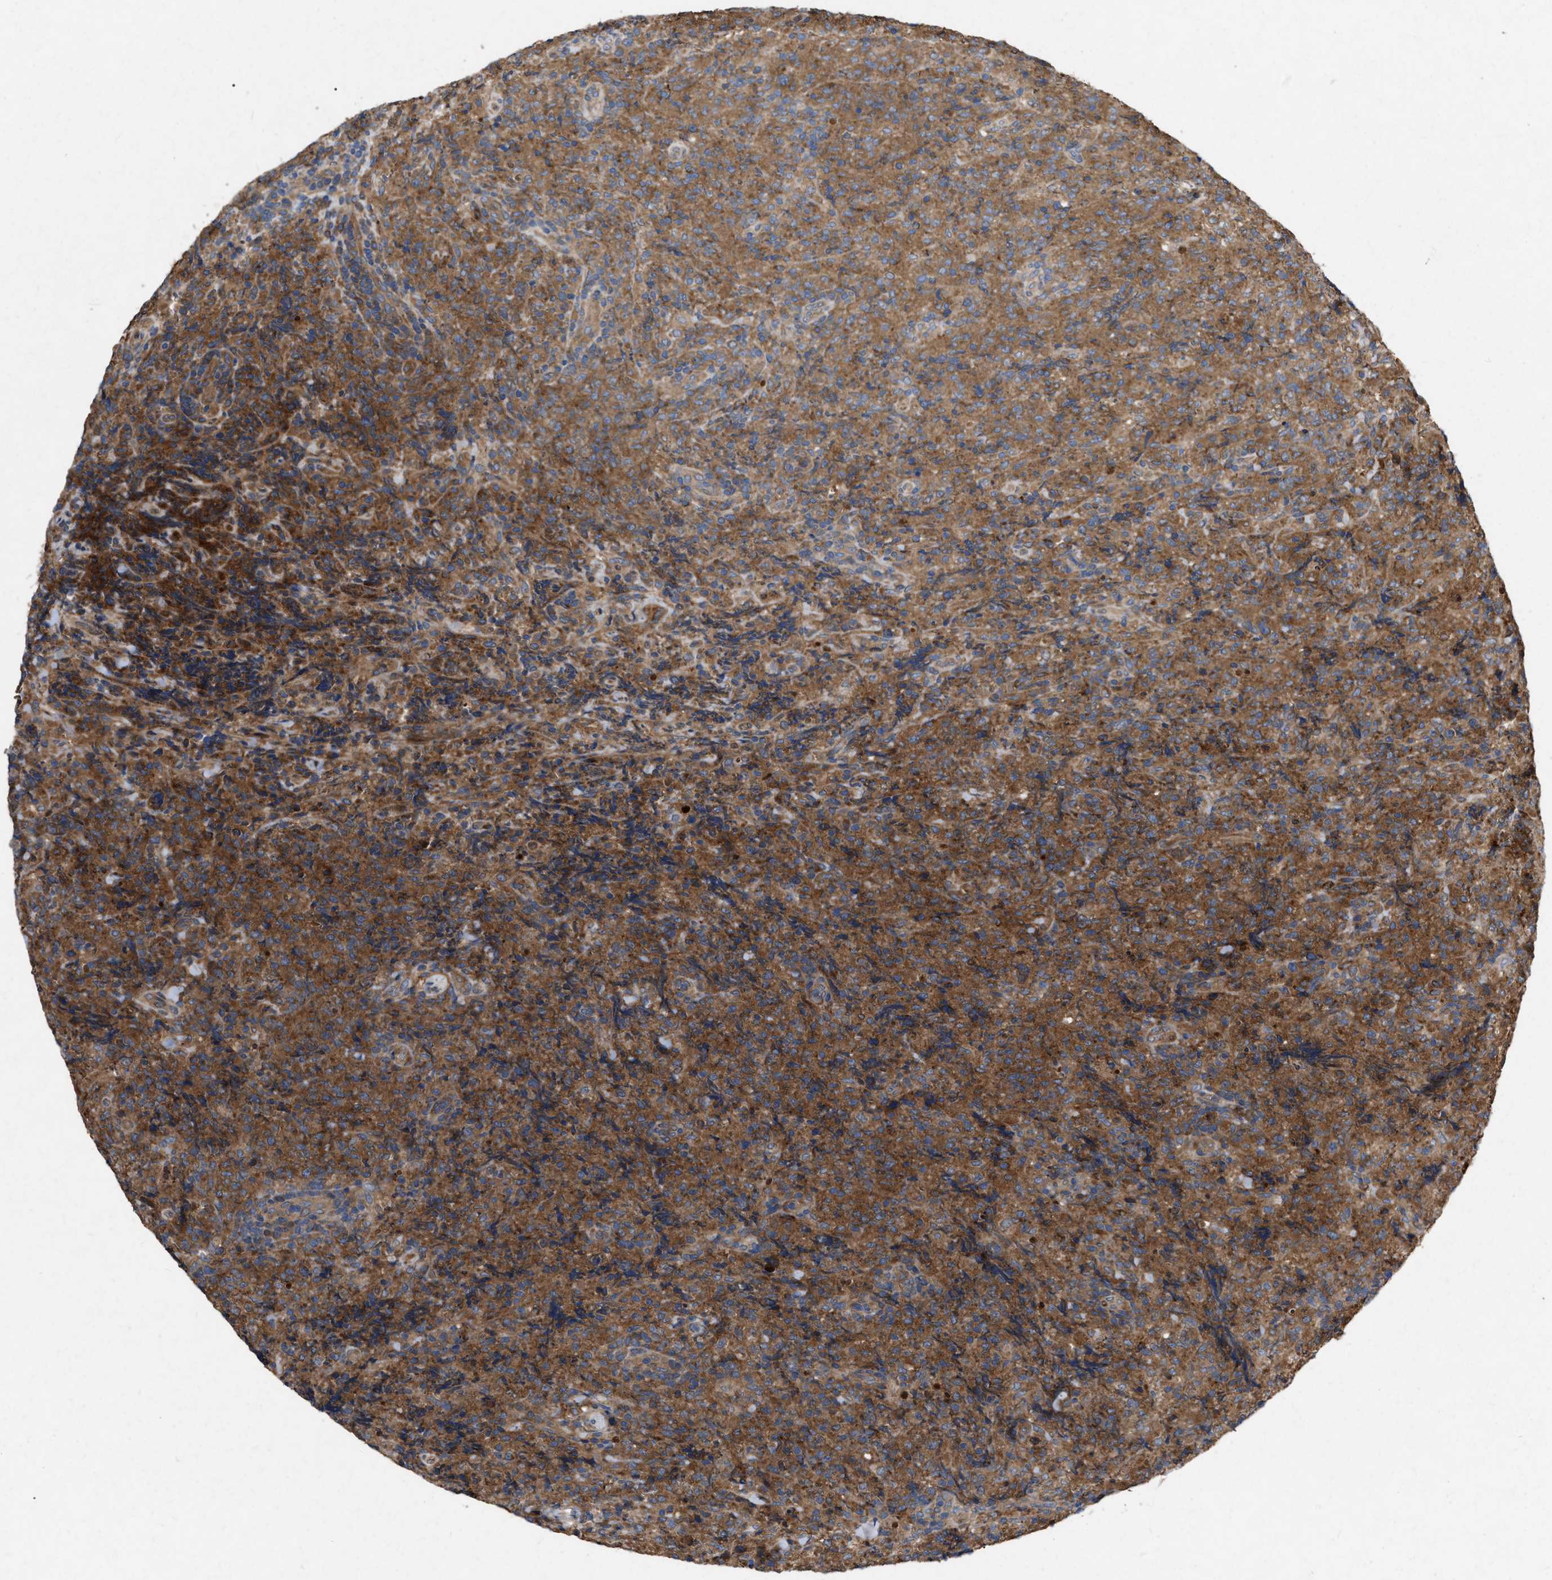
{"staining": {"intensity": "moderate", "quantity": ">75%", "location": "cytoplasmic/membranous"}, "tissue": "lymphoma", "cell_type": "Tumor cells", "image_type": "cancer", "snomed": [{"axis": "morphology", "description": "Malignant lymphoma, non-Hodgkin's type, High grade"}, {"axis": "topography", "description": "Tonsil"}], "caption": "Immunohistochemical staining of lymphoma reveals medium levels of moderate cytoplasmic/membranous protein staining in about >75% of tumor cells. The staining is performed using DAB (3,3'-diaminobenzidine) brown chromogen to label protein expression. The nuclei are counter-stained blue using hematoxylin.", "gene": "CDKN2C", "patient": {"sex": "female", "age": 36}}